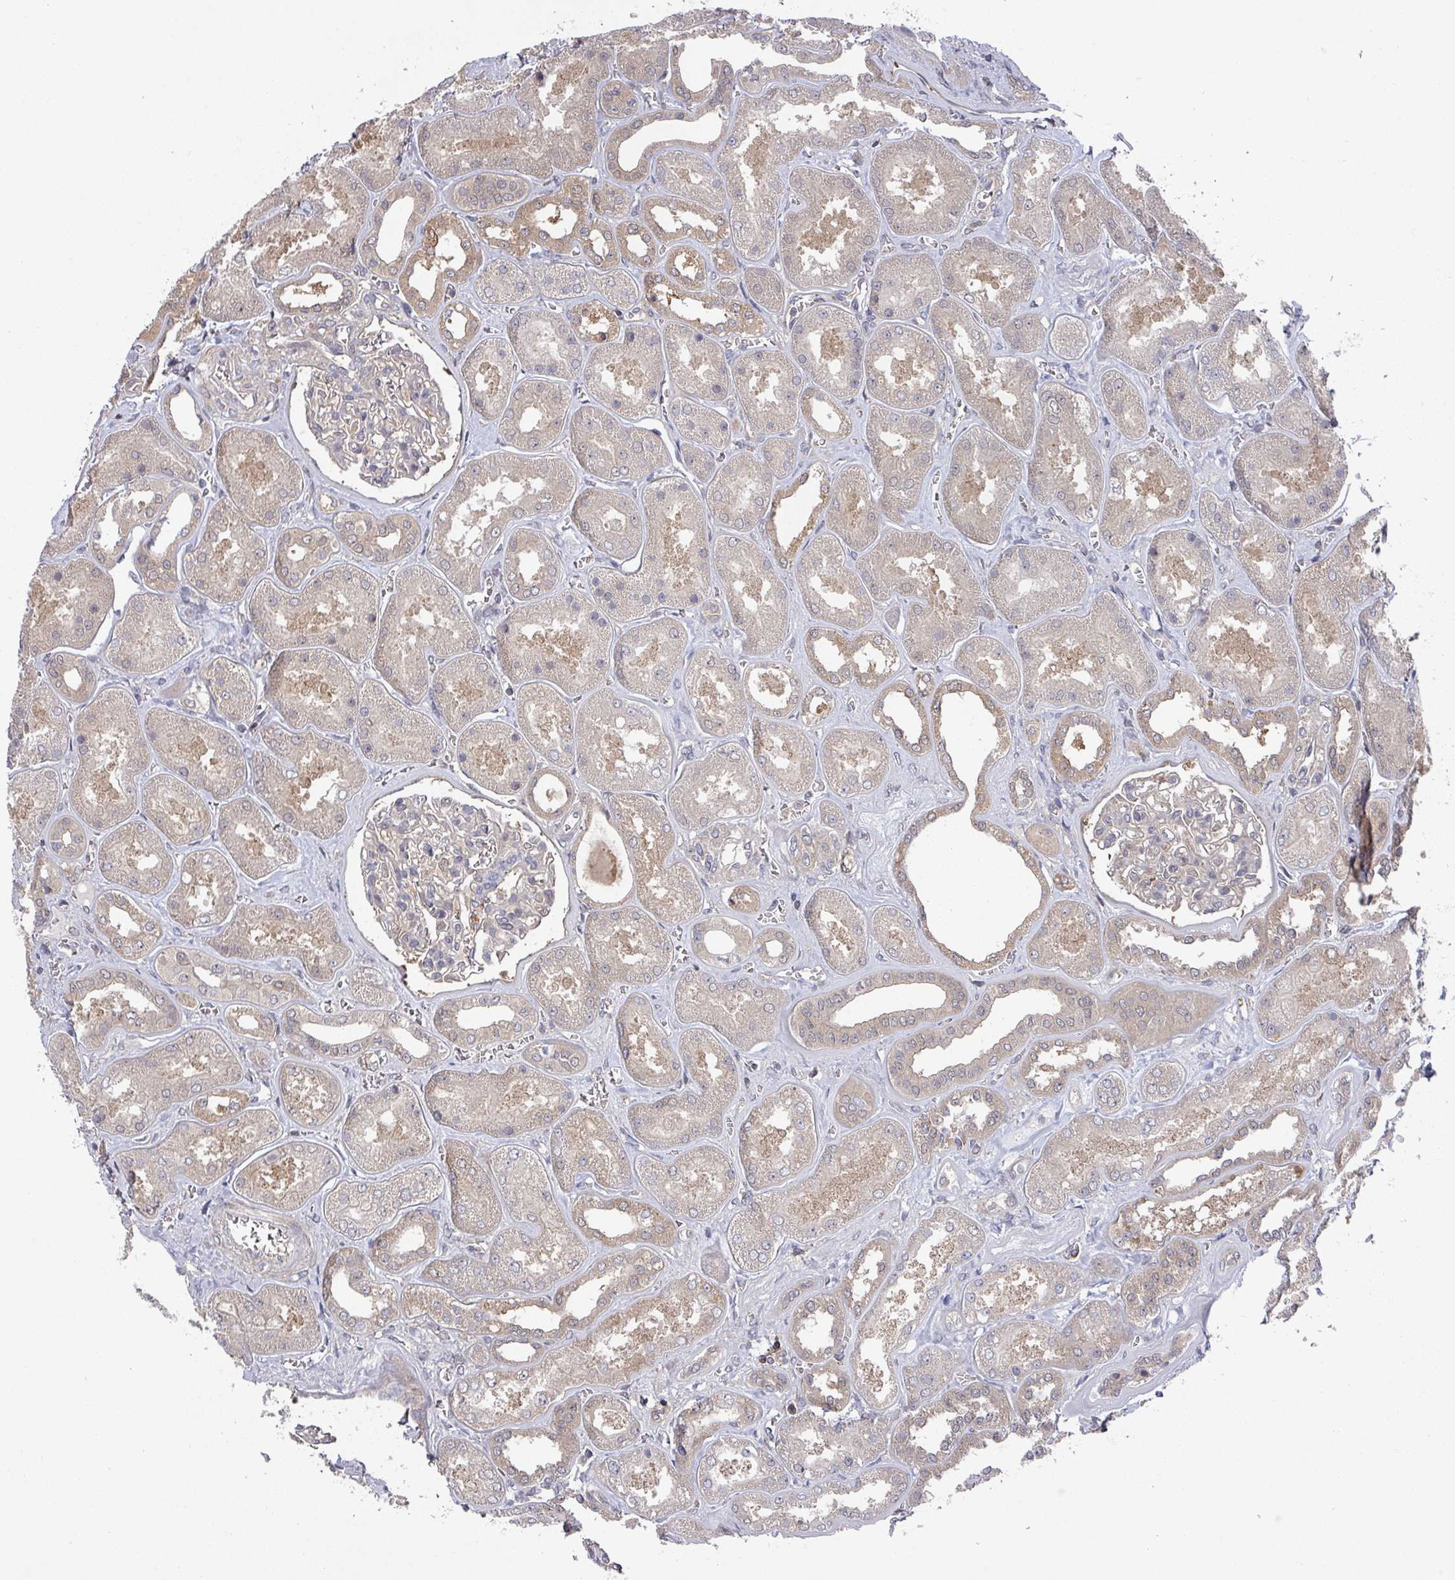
{"staining": {"intensity": "negative", "quantity": "none", "location": "none"}, "tissue": "kidney", "cell_type": "Cells in glomeruli", "image_type": "normal", "snomed": [{"axis": "morphology", "description": "Normal tissue, NOS"}, {"axis": "morphology", "description": "Adenocarcinoma, NOS"}, {"axis": "topography", "description": "Kidney"}], "caption": "The histopathology image demonstrates no staining of cells in glomeruli in normal kidney.", "gene": "GOLGA7B", "patient": {"sex": "female", "age": 68}}